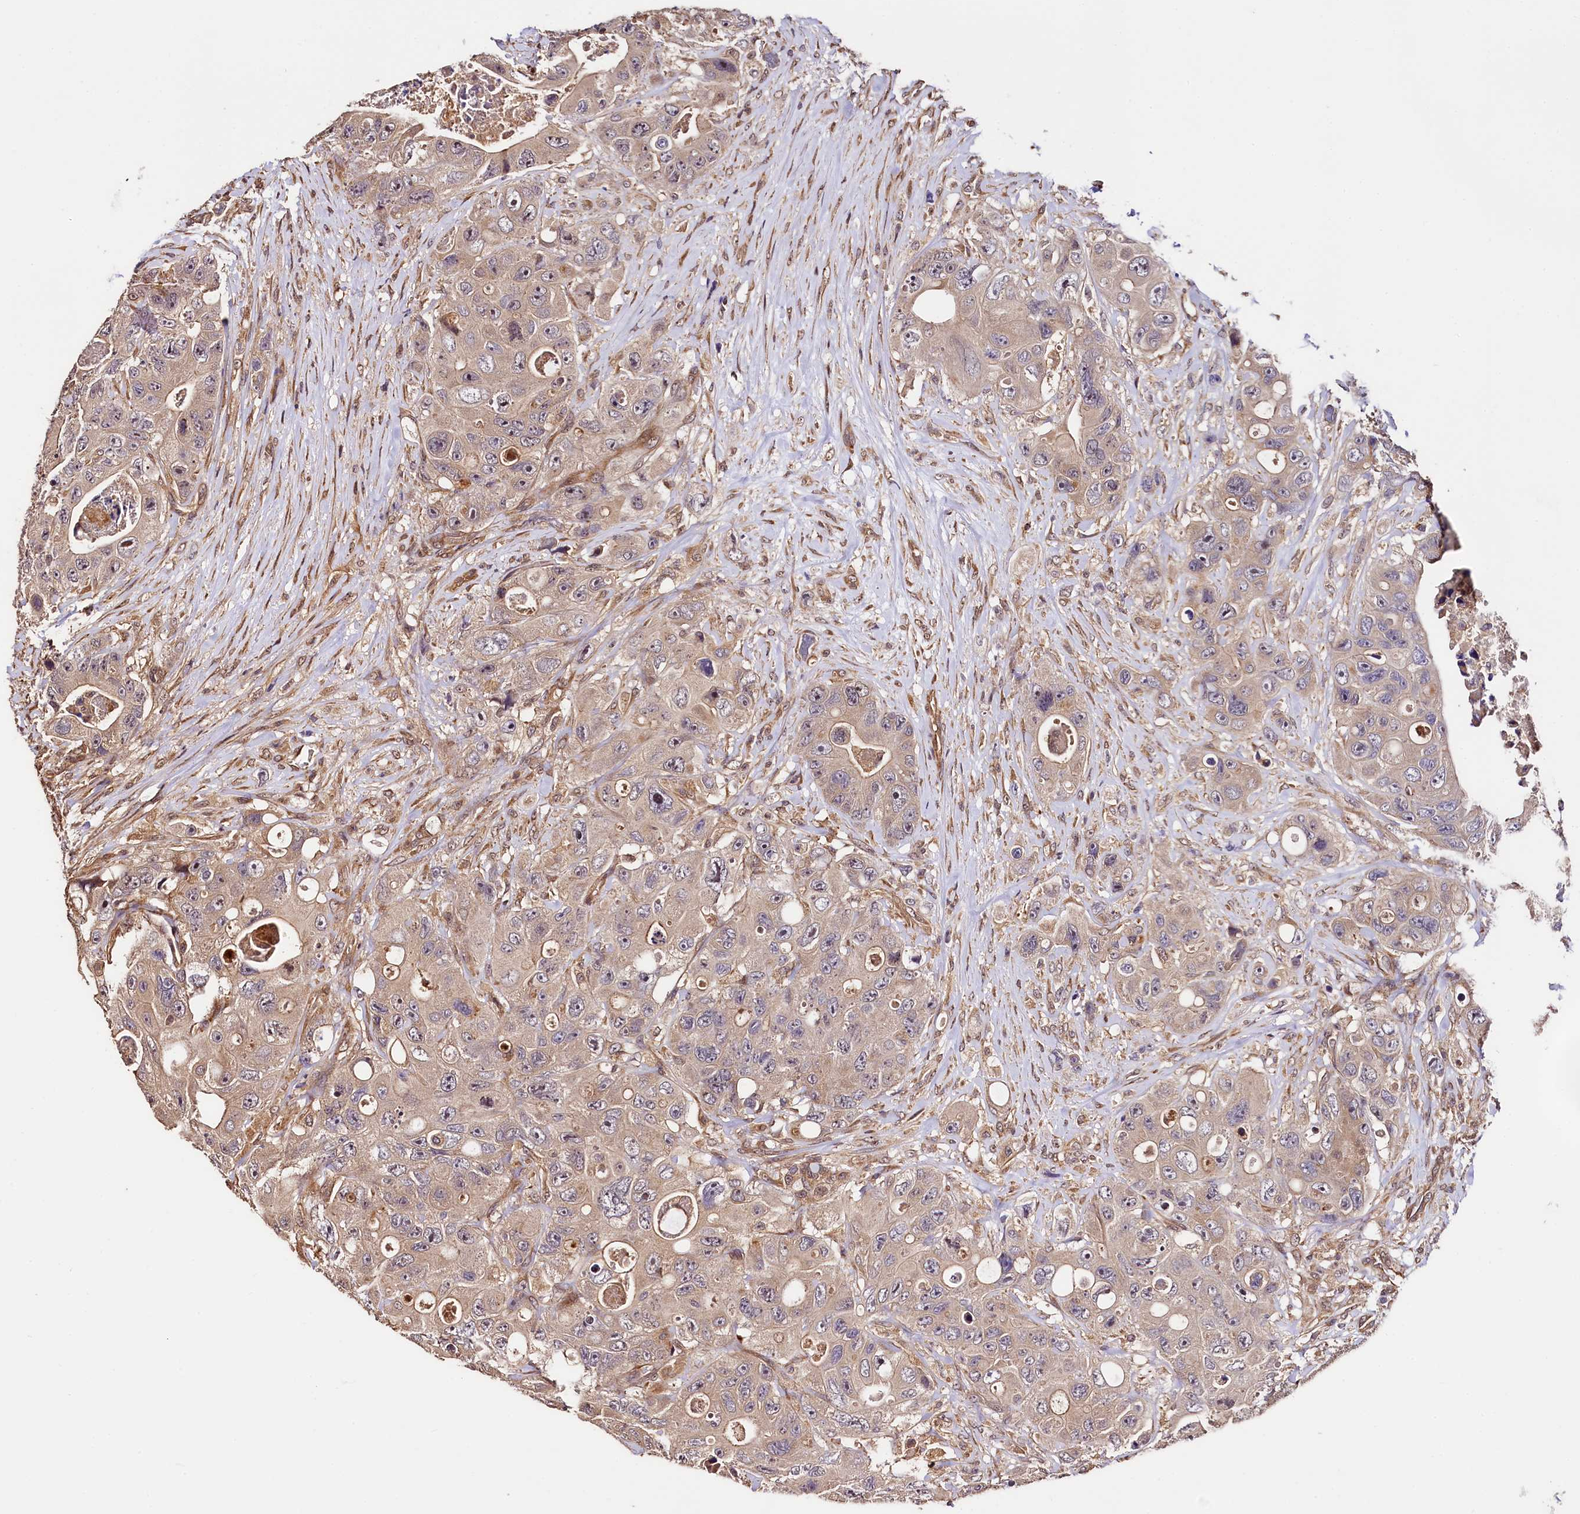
{"staining": {"intensity": "moderate", "quantity": "25%-75%", "location": "cytoplasmic/membranous,nuclear"}, "tissue": "colorectal cancer", "cell_type": "Tumor cells", "image_type": "cancer", "snomed": [{"axis": "morphology", "description": "Adenocarcinoma, NOS"}, {"axis": "topography", "description": "Colon"}], "caption": "An image of human colorectal adenocarcinoma stained for a protein reveals moderate cytoplasmic/membranous and nuclear brown staining in tumor cells.", "gene": "TBCEL", "patient": {"sex": "female", "age": 46}}